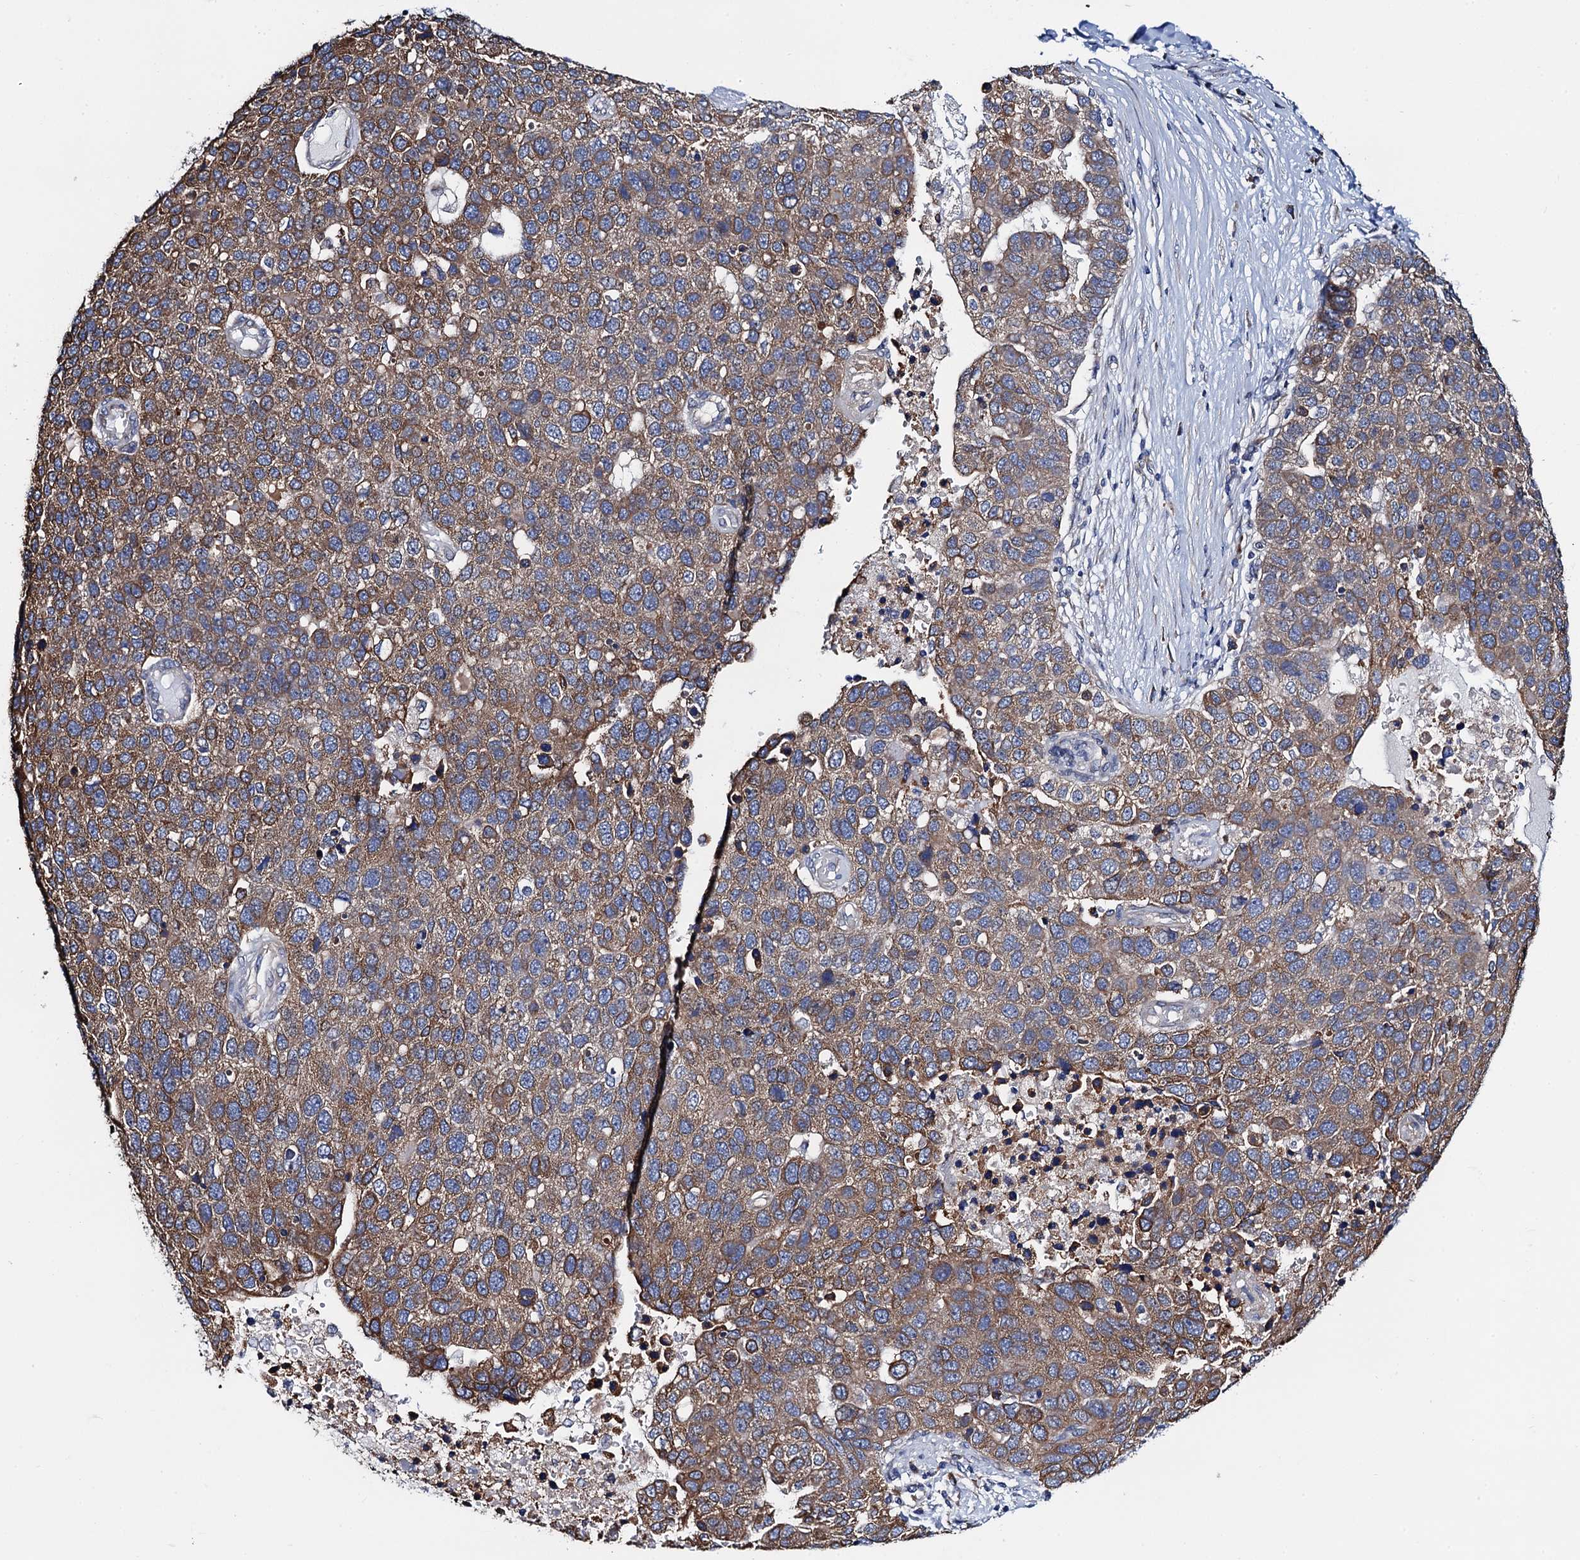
{"staining": {"intensity": "moderate", "quantity": ">75%", "location": "cytoplasmic/membranous"}, "tissue": "pancreatic cancer", "cell_type": "Tumor cells", "image_type": "cancer", "snomed": [{"axis": "morphology", "description": "Adenocarcinoma, NOS"}, {"axis": "topography", "description": "Pancreas"}], "caption": "Protein positivity by immunohistochemistry exhibits moderate cytoplasmic/membranous positivity in about >75% of tumor cells in adenocarcinoma (pancreatic). (Stains: DAB (3,3'-diaminobenzidine) in brown, nuclei in blue, Microscopy: brightfield microscopy at high magnification).", "gene": "PGLS", "patient": {"sex": "female", "age": 61}}